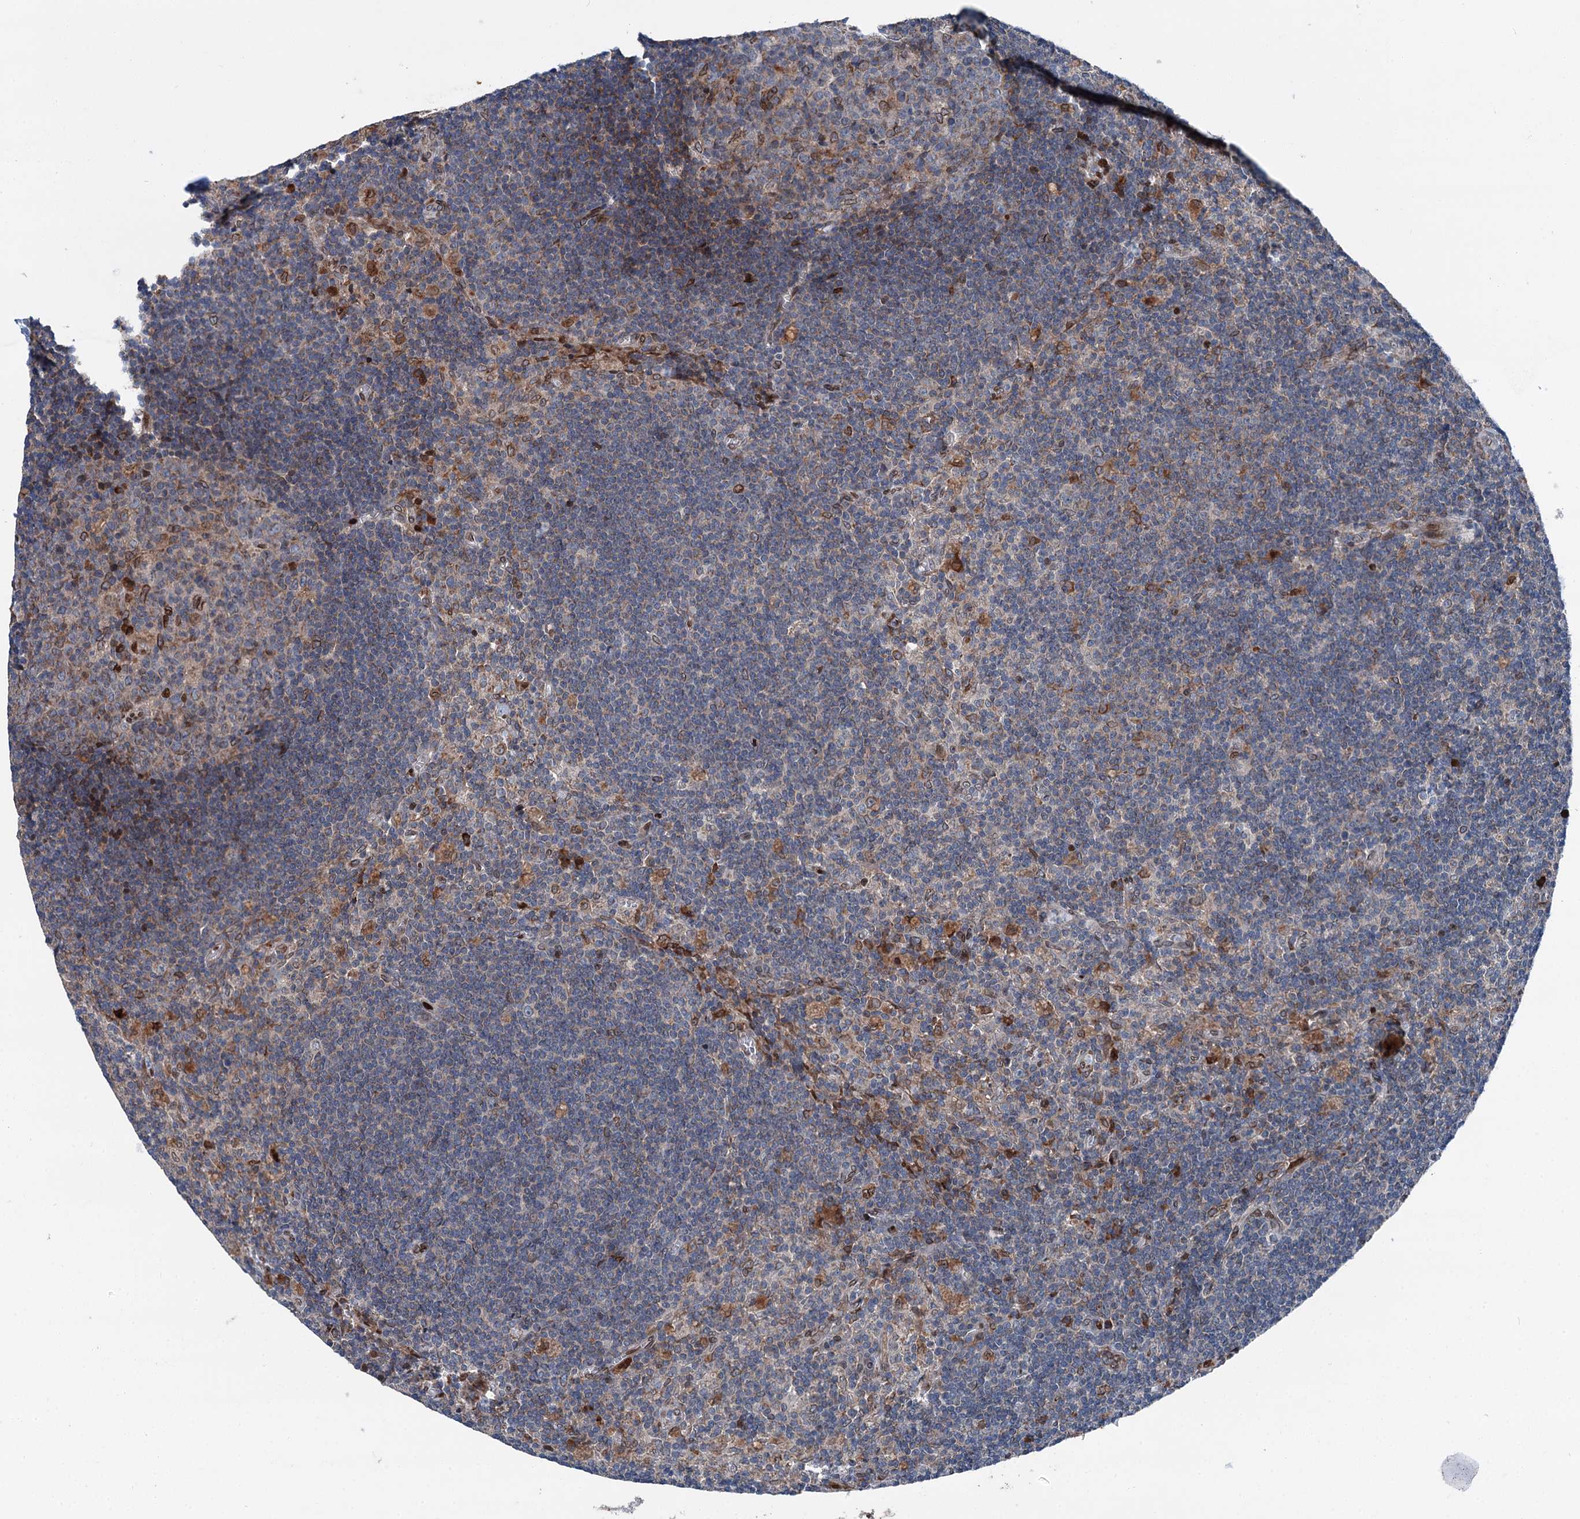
{"staining": {"intensity": "negative", "quantity": "none", "location": "none"}, "tissue": "lymph node", "cell_type": "Germinal center cells", "image_type": "normal", "snomed": [{"axis": "morphology", "description": "Normal tissue, NOS"}, {"axis": "topography", "description": "Lymph node"}], "caption": "Immunohistochemistry (IHC) of unremarkable human lymph node shows no positivity in germinal center cells.", "gene": "MRPL14", "patient": {"sex": "male", "age": 69}}